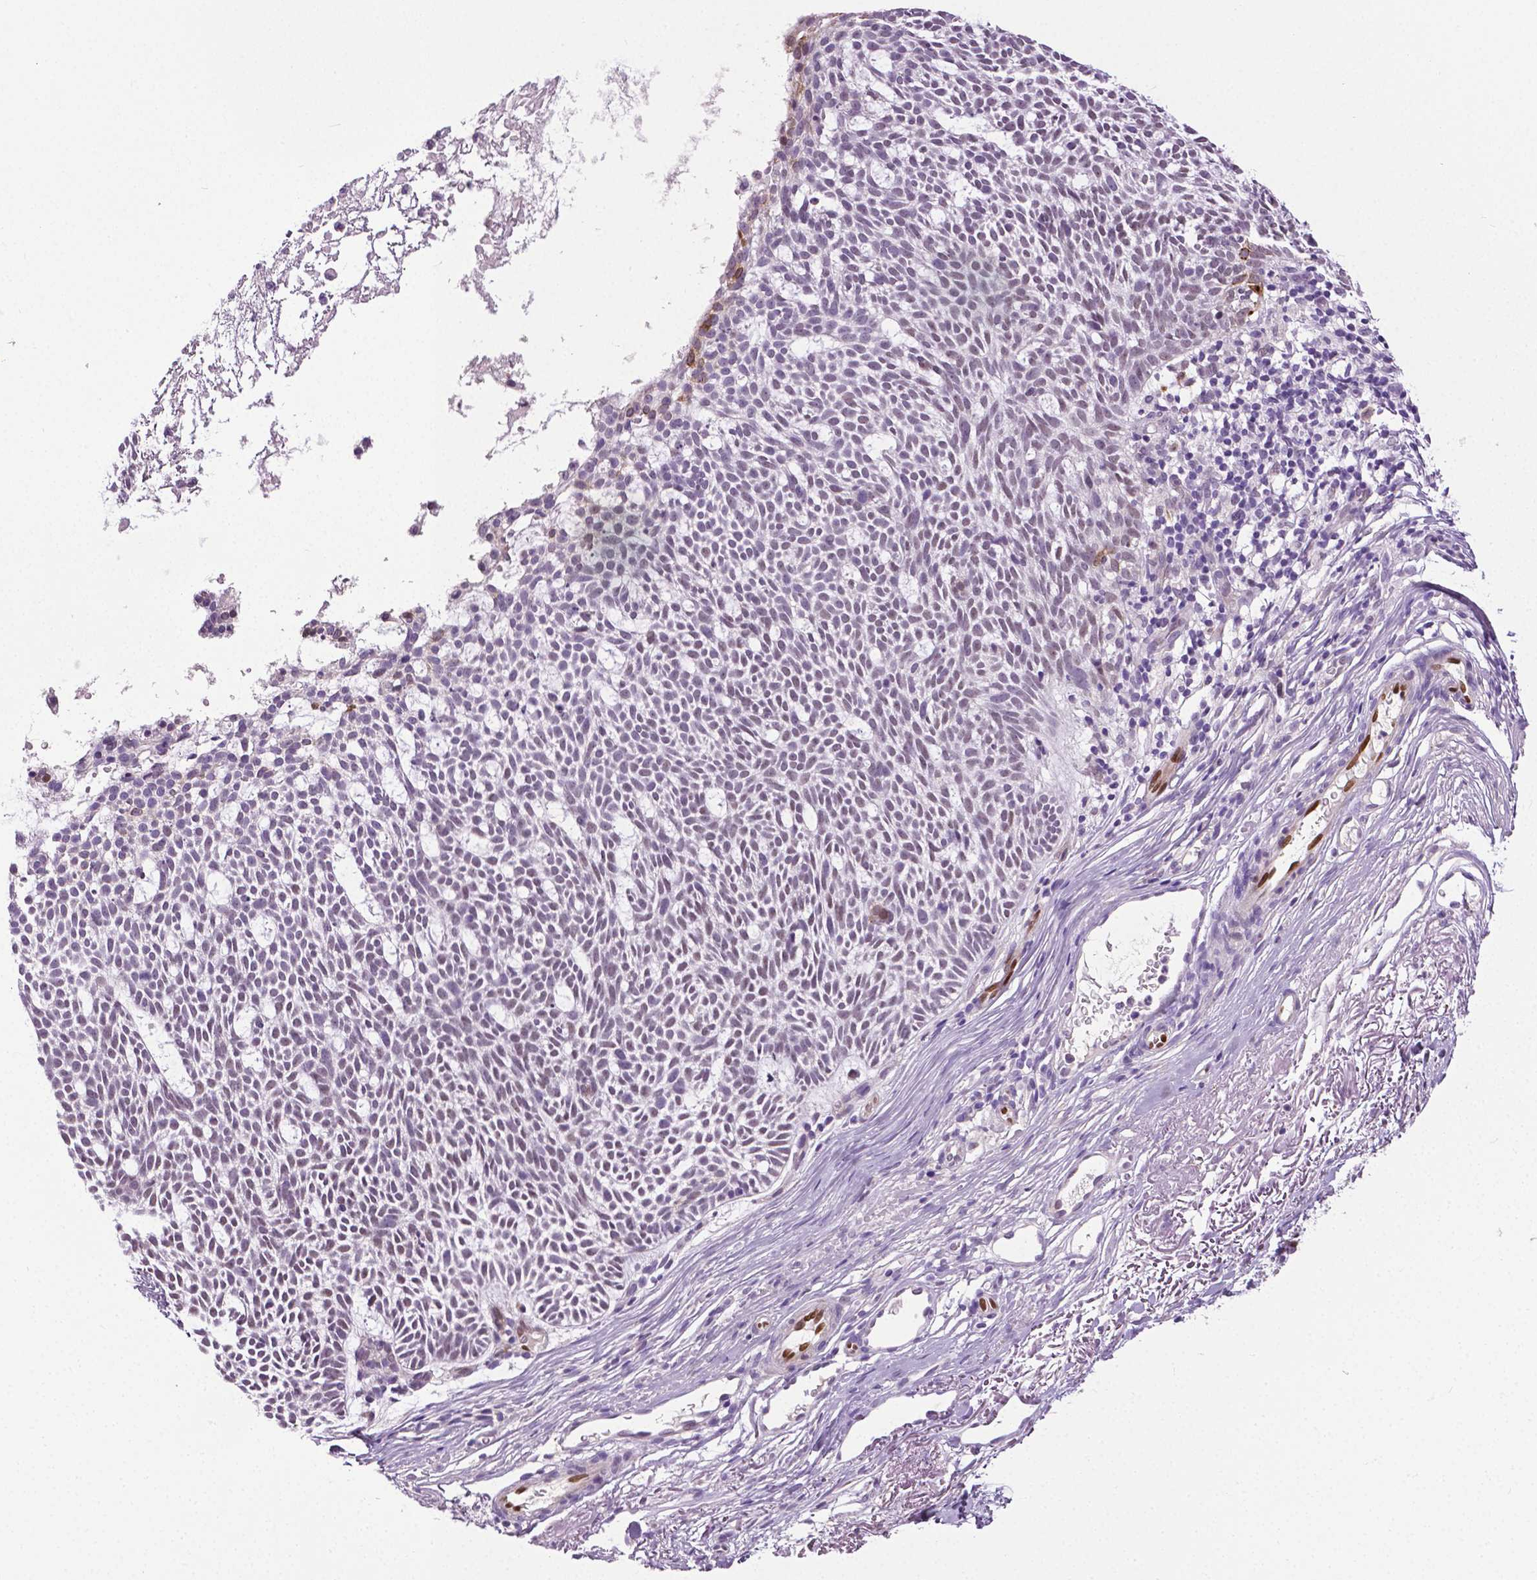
{"staining": {"intensity": "negative", "quantity": "none", "location": "none"}, "tissue": "skin cancer", "cell_type": "Tumor cells", "image_type": "cancer", "snomed": [{"axis": "morphology", "description": "Normal tissue, NOS"}, {"axis": "morphology", "description": "Basal cell carcinoma"}, {"axis": "topography", "description": "Skin"}], "caption": "Immunohistochemistry of human skin cancer (basal cell carcinoma) reveals no staining in tumor cells. (DAB (3,3'-diaminobenzidine) immunohistochemistry (IHC) with hematoxylin counter stain).", "gene": "PTGER3", "patient": {"sex": "male", "age": 68}}